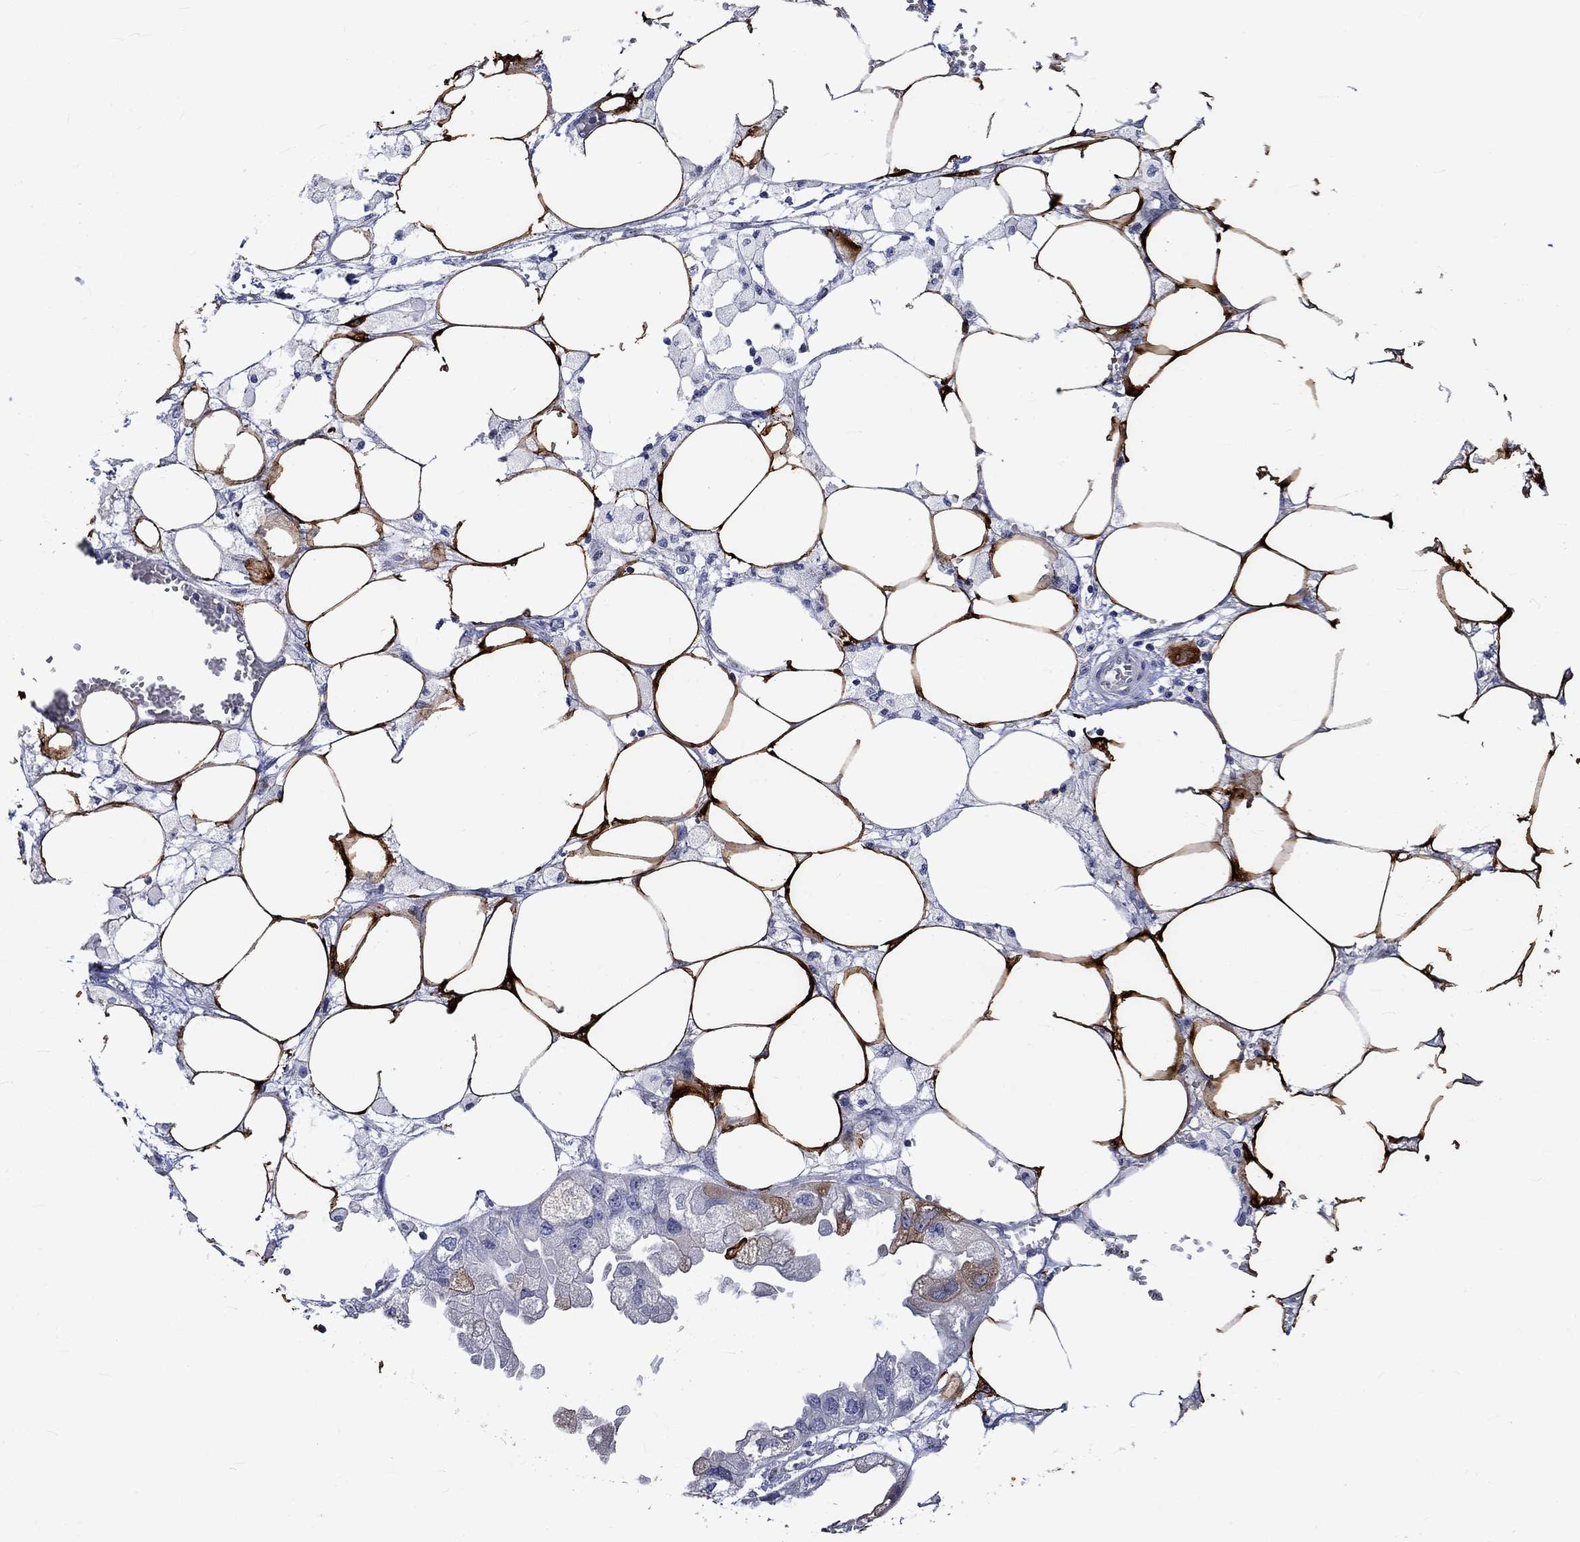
{"staining": {"intensity": "weak", "quantity": "<25%", "location": "cytoplasmic/membranous"}, "tissue": "endometrial cancer", "cell_type": "Tumor cells", "image_type": "cancer", "snomed": [{"axis": "morphology", "description": "Adenocarcinoma, NOS"}, {"axis": "morphology", "description": "Adenocarcinoma, metastatic, NOS"}, {"axis": "topography", "description": "Adipose tissue"}, {"axis": "topography", "description": "Endometrium"}], "caption": "An immunohistochemistry image of endometrial adenocarcinoma is shown. There is no staining in tumor cells of endometrial adenocarcinoma.", "gene": "CRYAB", "patient": {"sex": "female", "age": 67}}